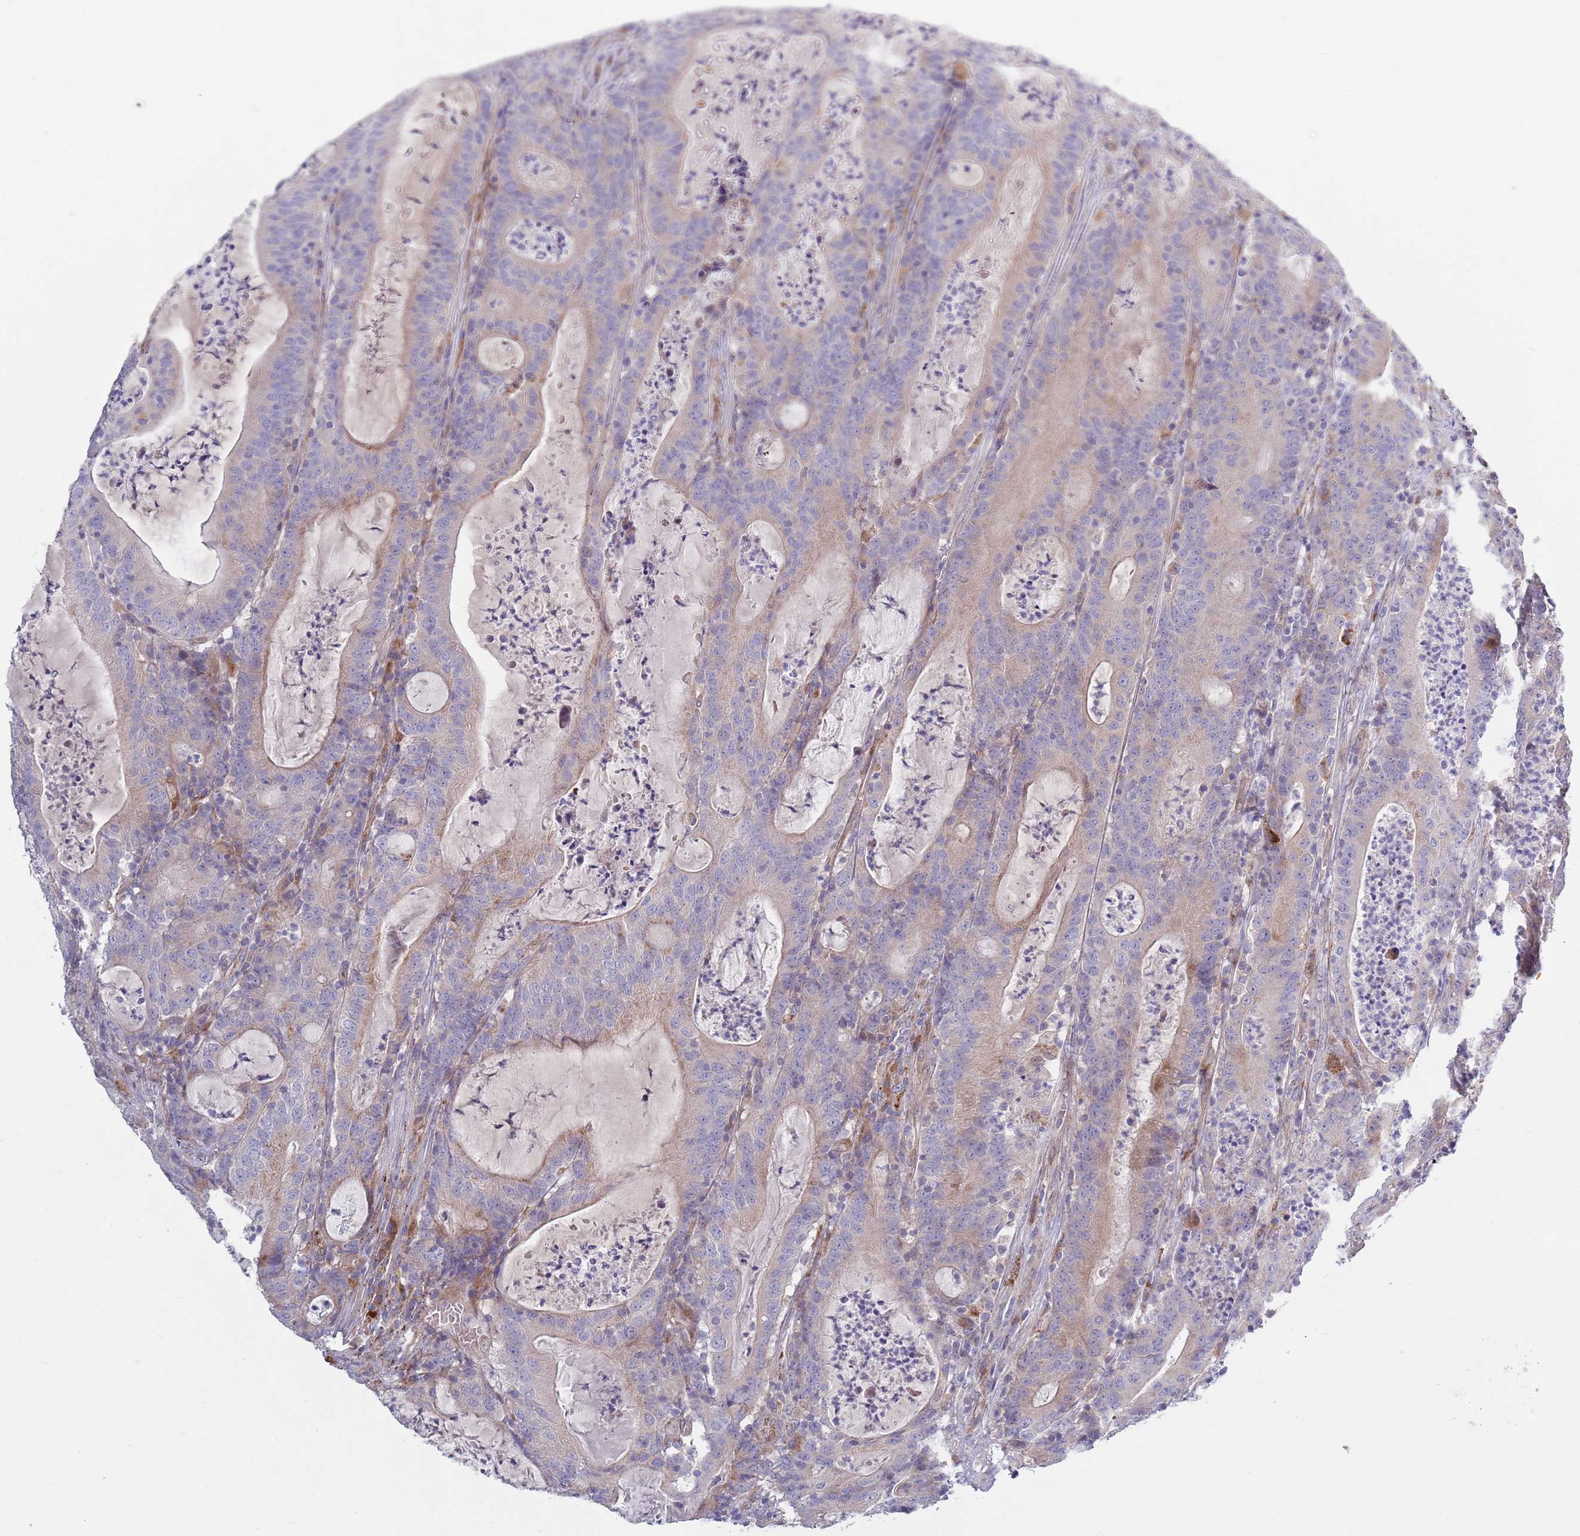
{"staining": {"intensity": "negative", "quantity": "none", "location": "none"}, "tissue": "colorectal cancer", "cell_type": "Tumor cells", "image_type": "cancer", "snomed": [{"axis": "morphology", "description": "Adenocarcinoma, NOS"}, {"axis": "topography", "description": "Colon"}], "caption": "Immunohistochemical staining of colorectal cancer (adenocarcinoma) displays no significant expression in tumor cells.", "gene": "TYW1", "patient": {"sex": "male", "age": 83}}